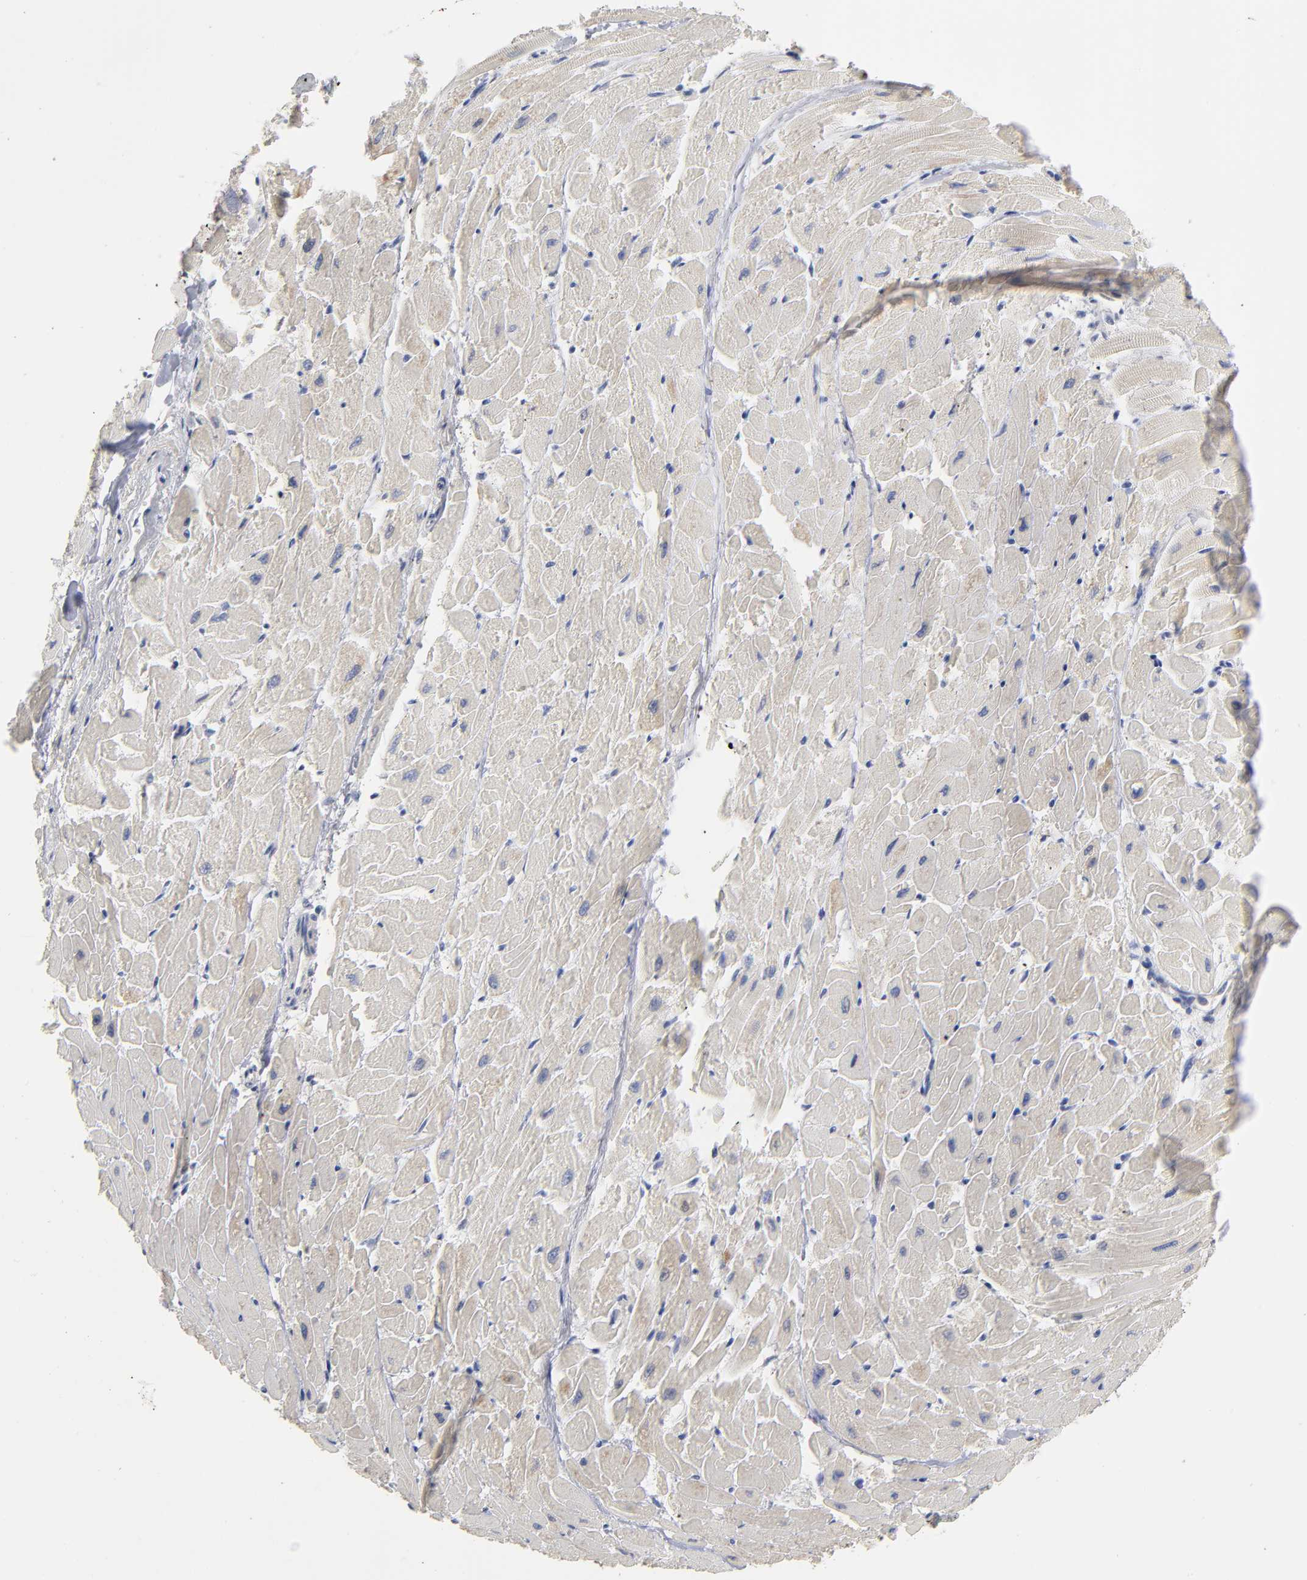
{"staining": {"intensity": "negative", "quantity": "none", "location": "none"}, "tissue": "heart muscle", "cell_type": "Cardiomyocytes", "image_type": "normal", "snomed": [{"axis": "morphology", "description": "Normal tissue, NOS"}, {"axis": "topography", "description": "Heart"}], "caption": "Heart muscle stained for a protein using IHC displays no expression cardiomyocytes.", "gene": "PDLIM2", "patient": {"sex": "female", "age": 19}}